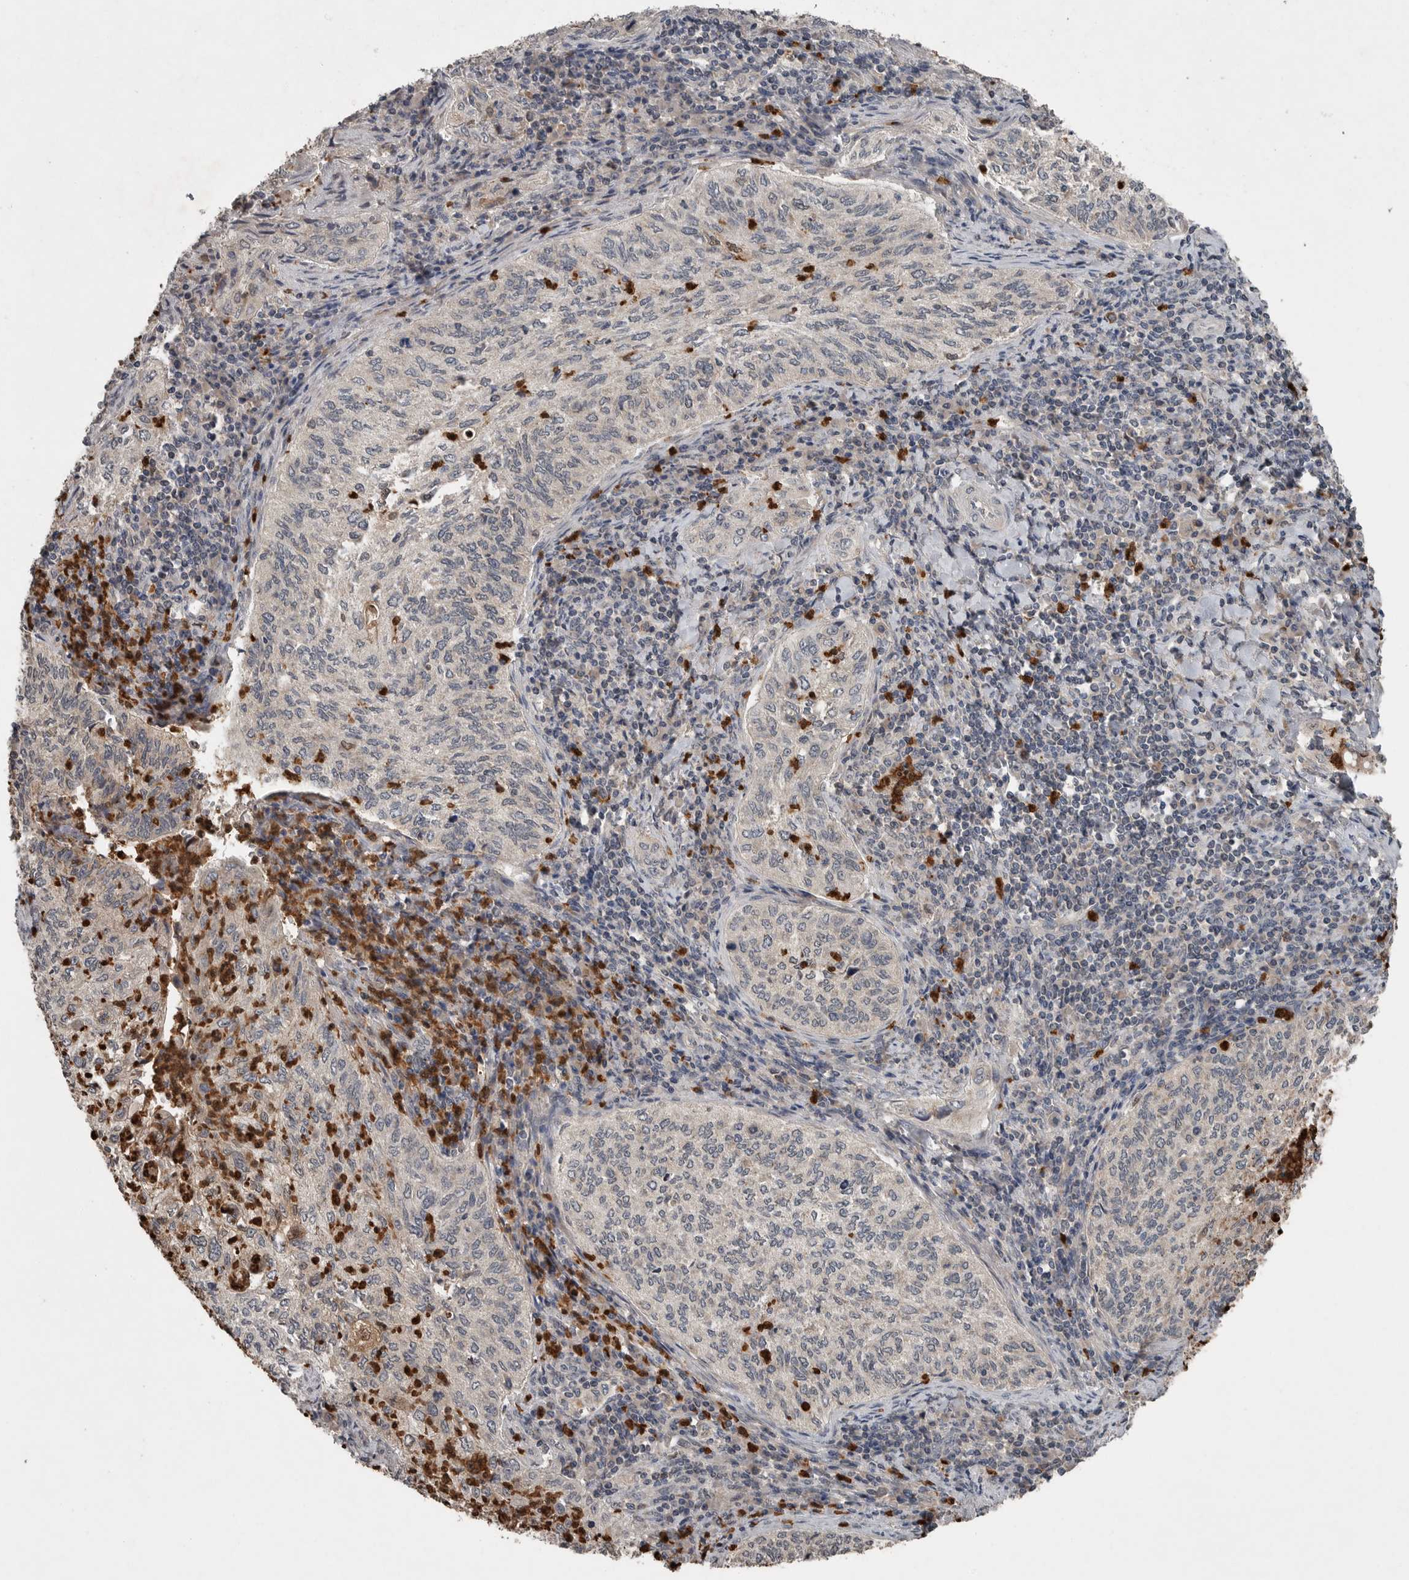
{"staining": {"intensity": "negative", "quantity": "none", "location": "none"}, "tissue": "cervical cancer", "cell_type": "Tumor cells", "image_type": "cancer", "snomed": [{"axis": "morphology", "description": "Squamous cell carcinoma, NOS"}, {"axis": "topography", "description": "Cervix"}], "caption": "Protein analysis of cervical cancer (squamous cell carcinoma) displays no significant staining in tumor cells.", "gene": "SCP2", "patient": {"sex": "female", "age": 30}}